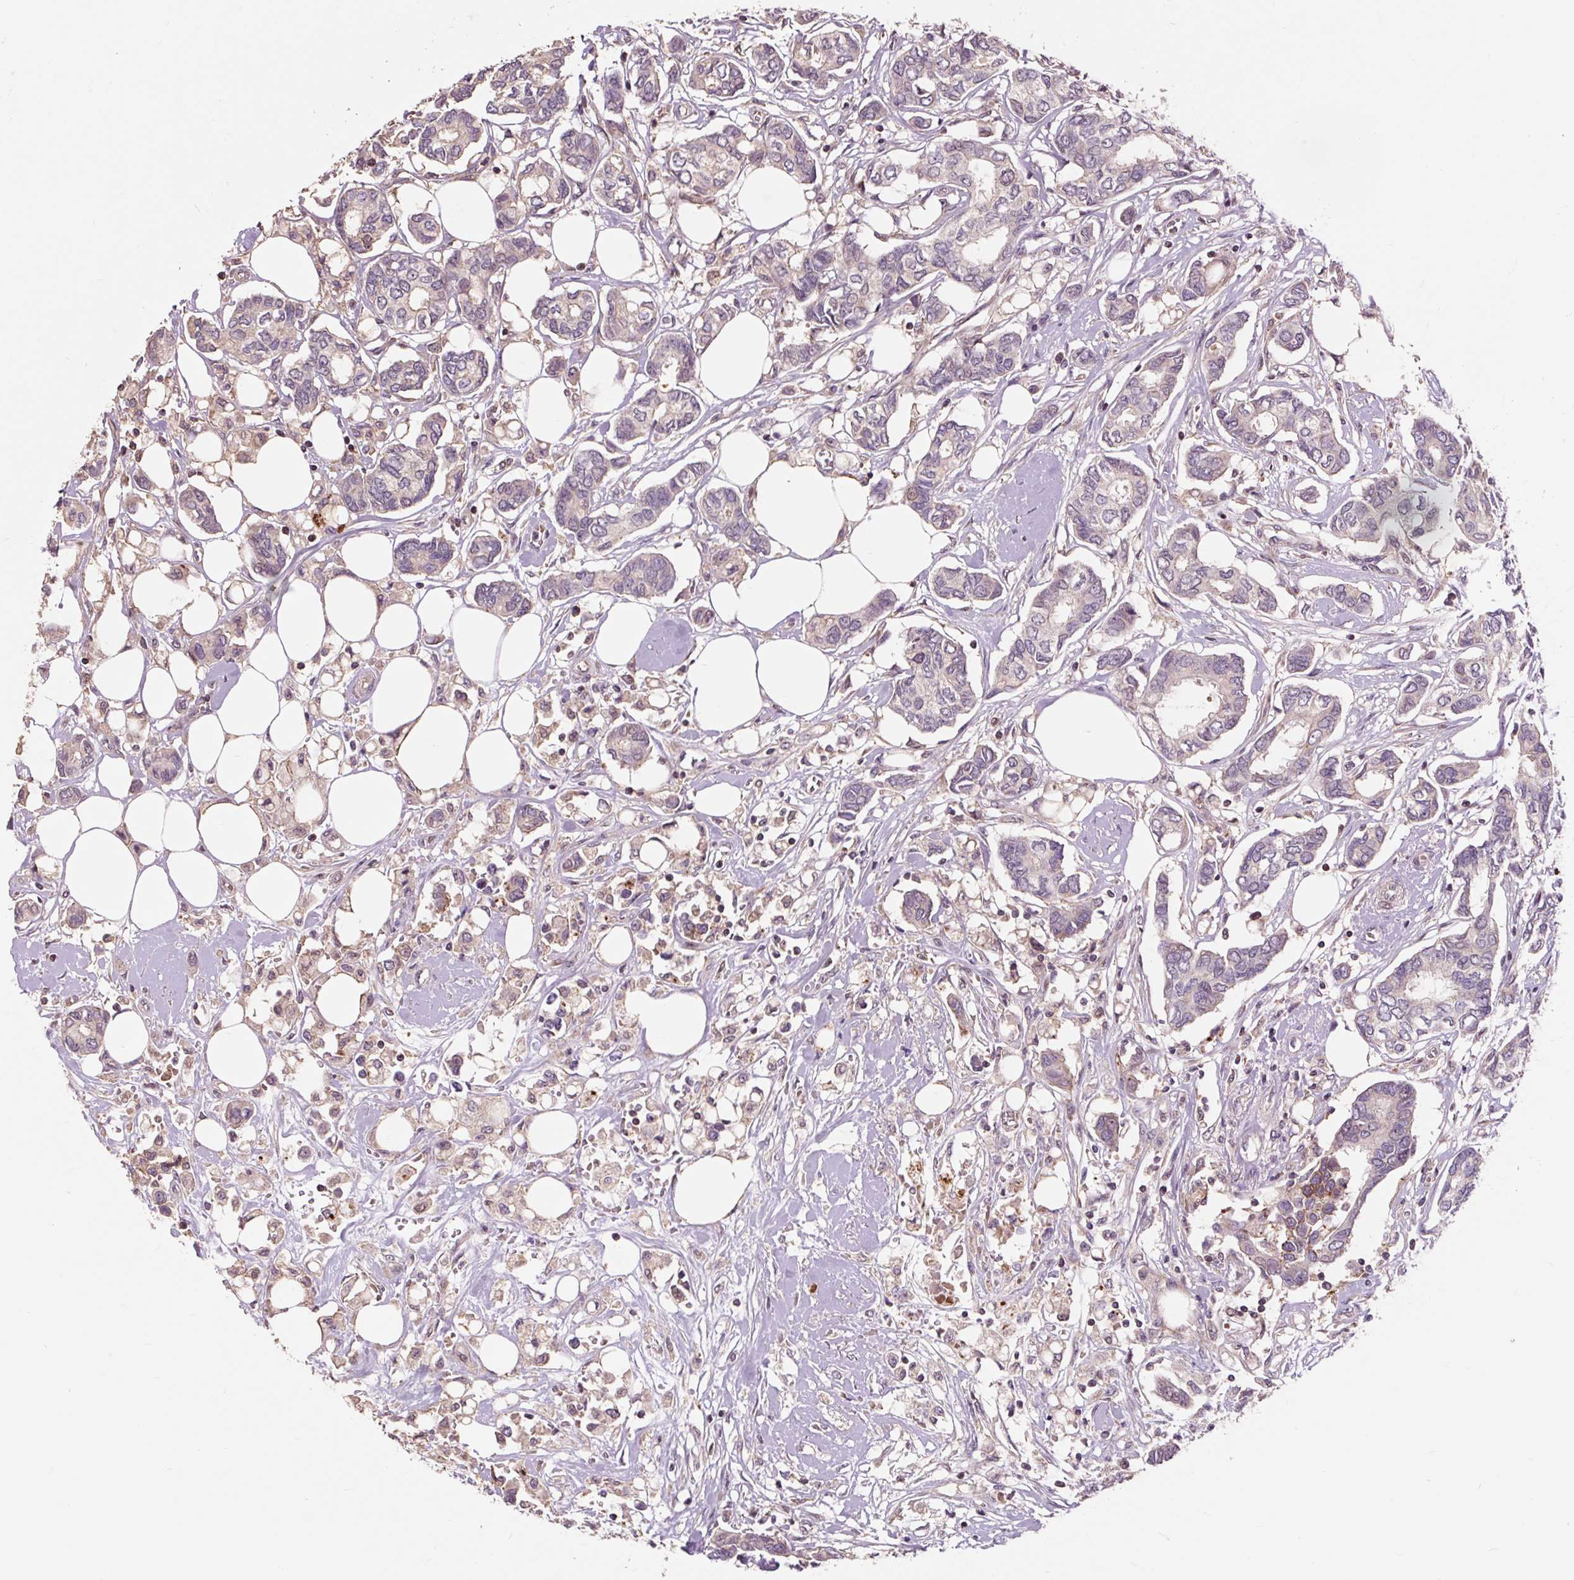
{"staining": {"intensity": "negative", "quantity": "none", "location": "none"}, "tissue": "breast cancer", "cell_type": "Tumor cells", "image_type": "cancer", "snomed": [{"axis": "morphology", "description": "Duct carcinoma"}, {"axis": "topography", "description": "Breast"}], "caption": "Immunohistochemistry of human breast cancer (invasive ductal carcinoma) demonstrates no positivity in tumor cells. (Brightfield microscopy of DAB IHC at high magnification).", "gene": "PRIMPOL", "patient": {"sex": "female", "age": 73}}